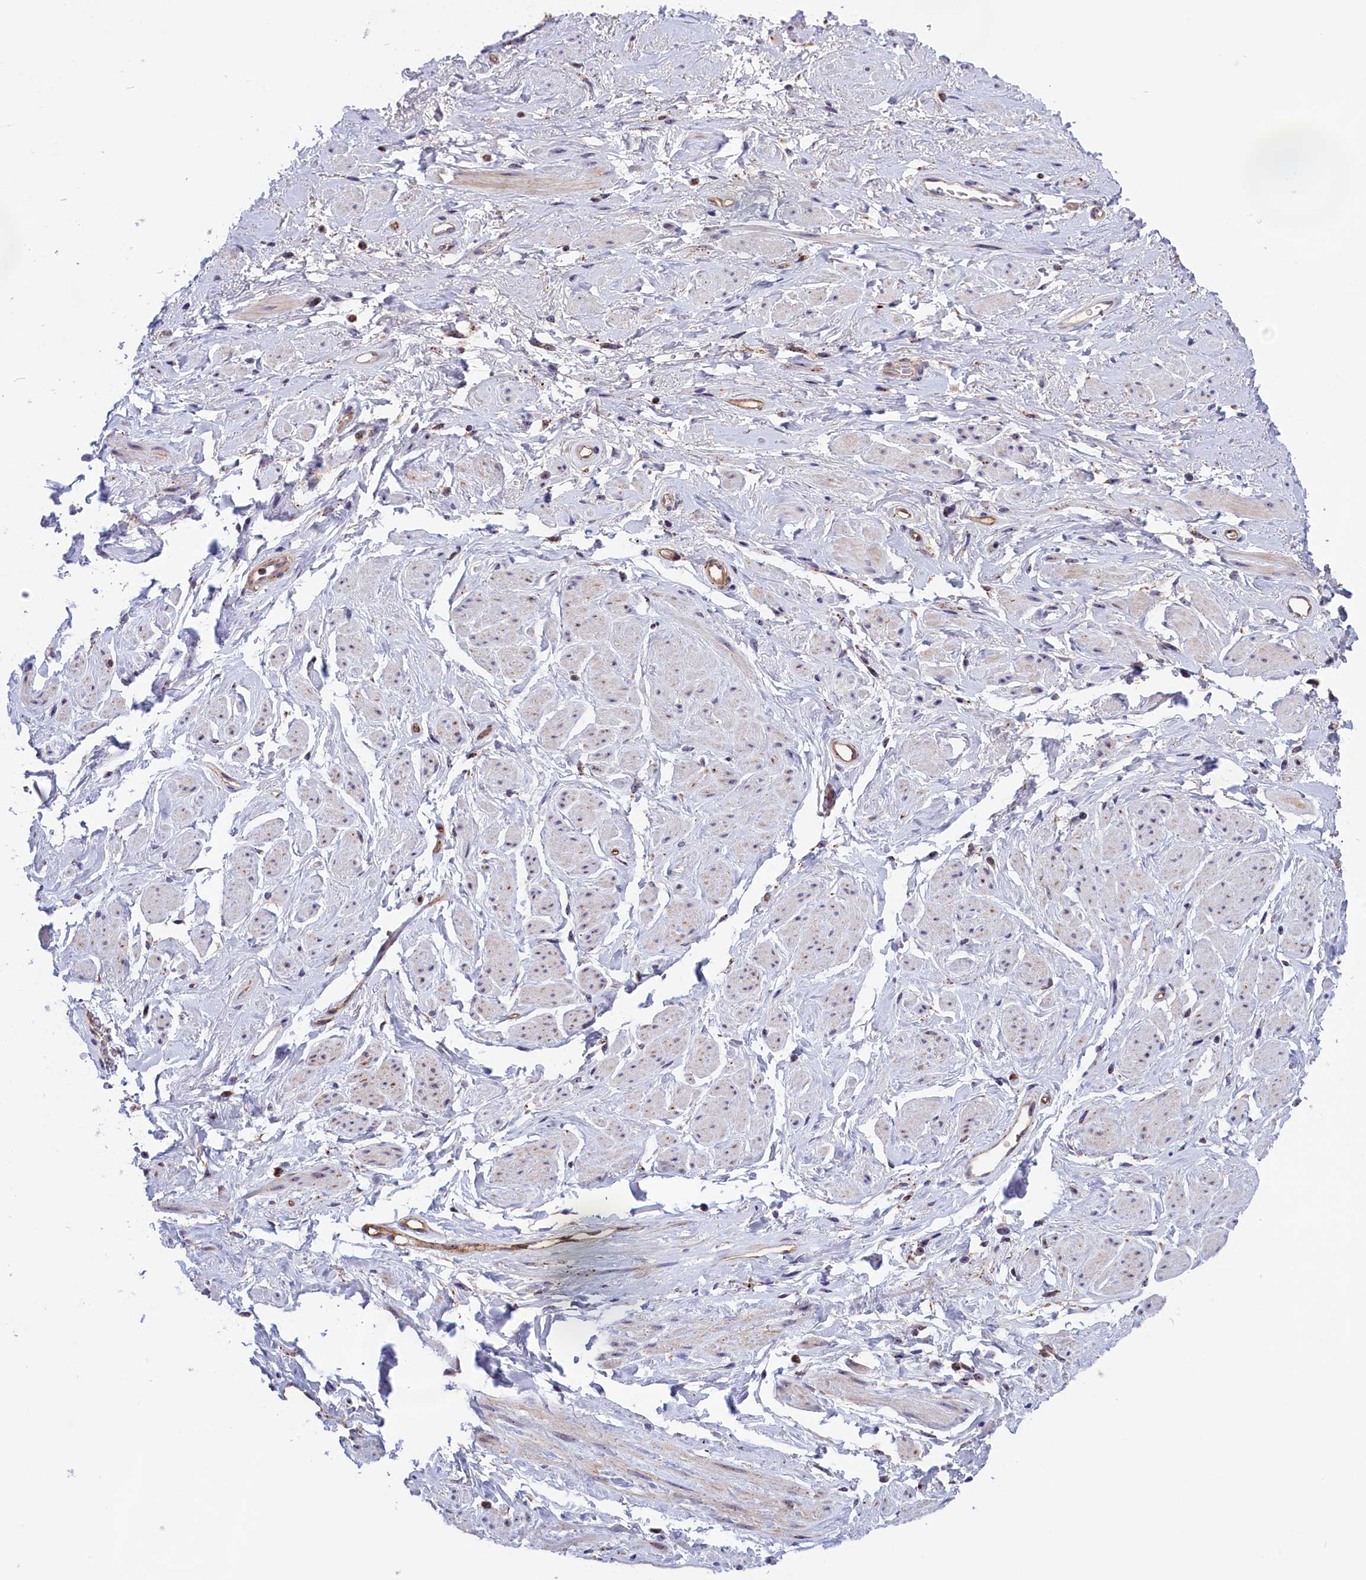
{"staining": {"intensity": "negative", "quantity": "none", "location": "none"}, "tissue": "soft tissue", "cell_type": "Chondrocytes", "image_type": "normal", "snomed": [{"axis": "morphology", "description": "Normal tissue, NOS"}, {"axis": "morphology", "description": "Adenocarcinoma, NOS"}, {"axis": "topography", "description": "Rectum"}, {"axis": "topography", "description": "Vagina"}, {"axis": "topography", "description": "Peripheral nerve tissue"}], "caption": "Unremarkable soft tissue was stained to show a protein in brown. There is no significant expression in chondrocytes. The staining was performed using DAB to visualize the protein expression in brown, while the nuclei were stained in blue with hematoxylin (Magnification: 20x).", "gene": "MPND", "patient": {"sex": "female", "age": 71}}